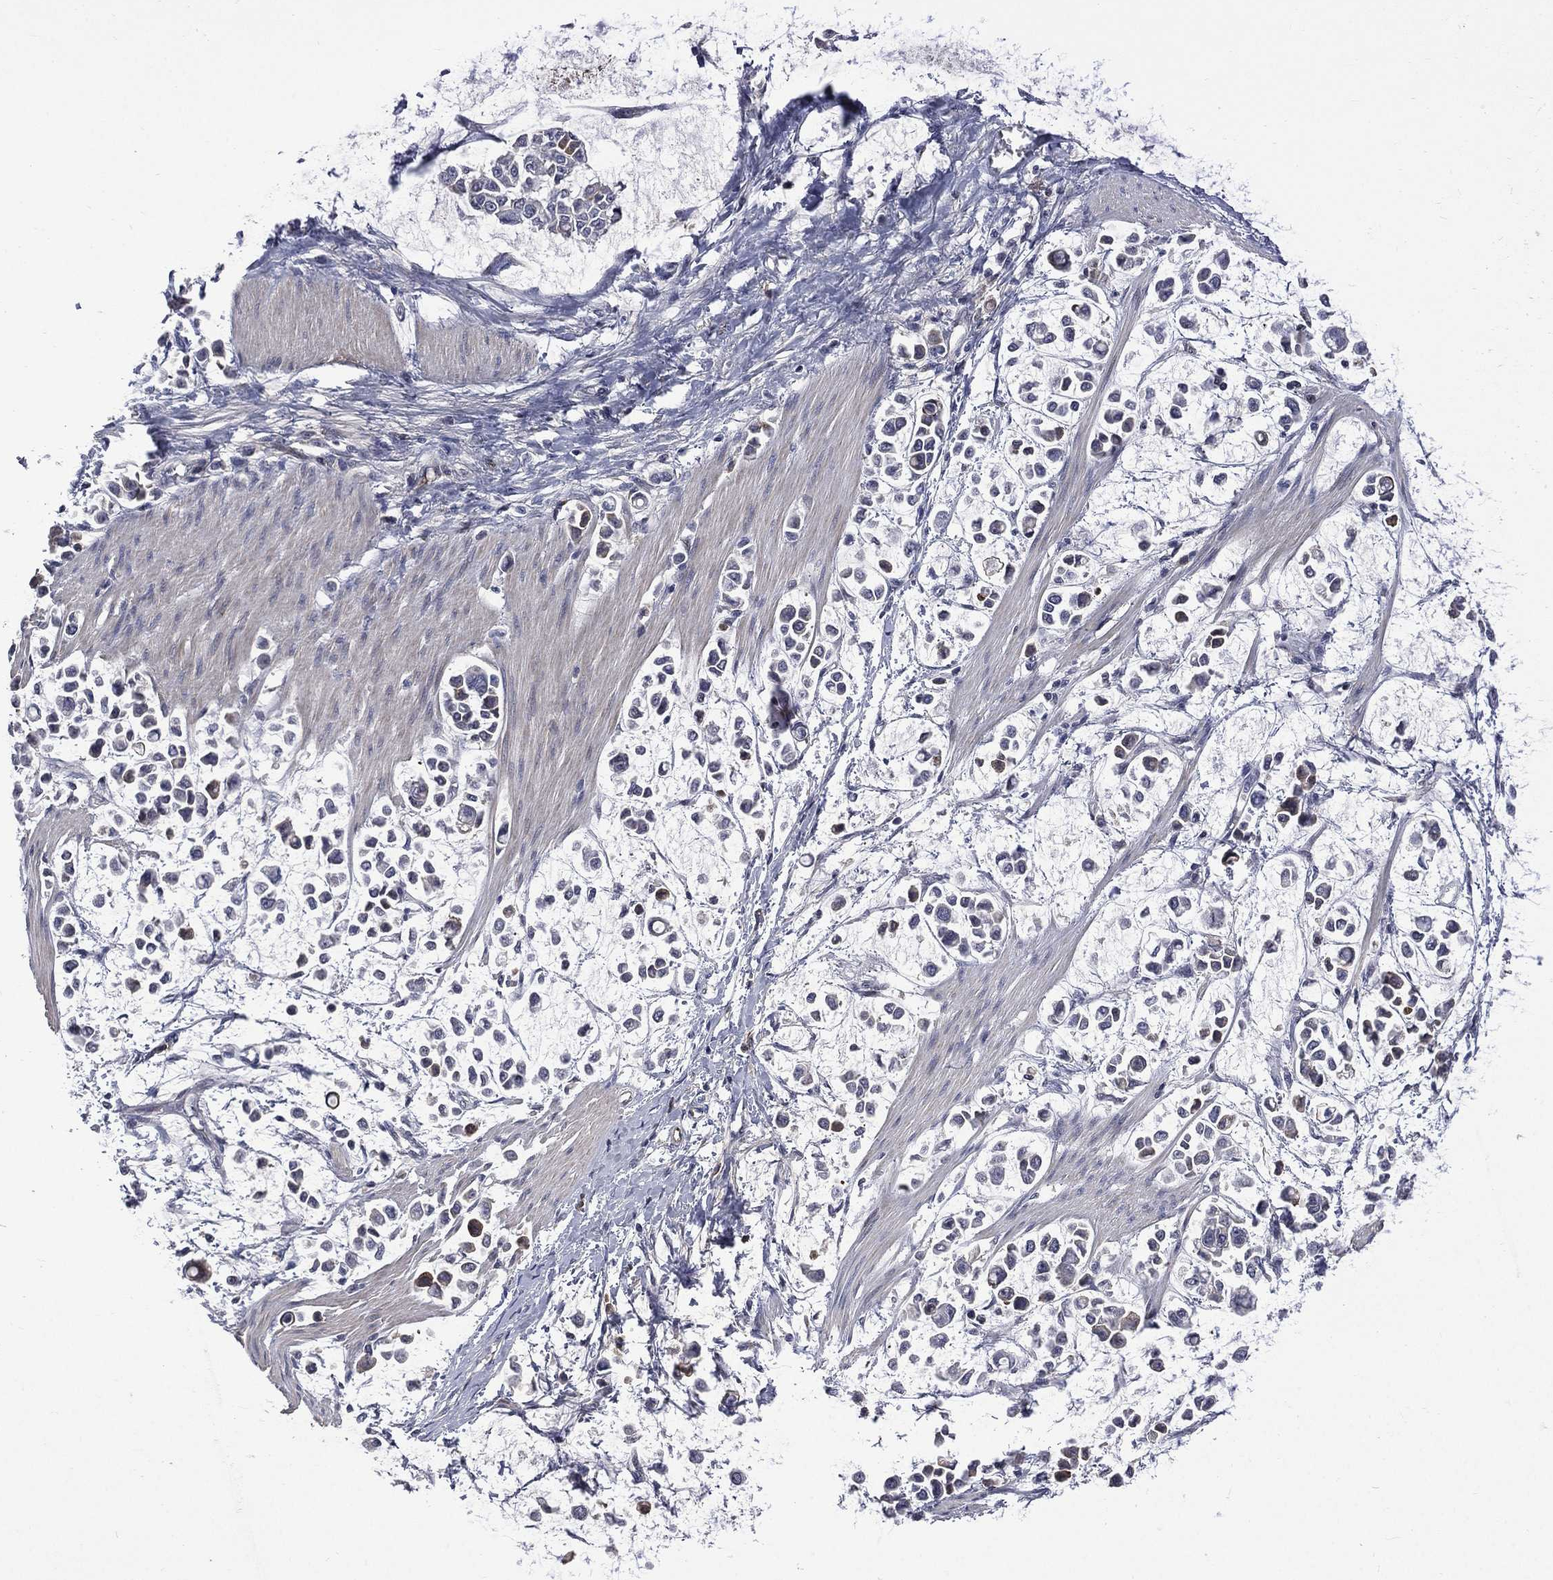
{"staining": {"intensity": "negative", "quantity": "none", "location": "none"}, "tissue": "stomach cancer", "cell_type": "Tumor cells", "image_type": "cancer", "snomed": [{"axis": "morphology", "description": "Adenocarcinoma, NOS"}, {"axis": "topography", "description": "Stomach"}], "caption": "IHC photomicrograph of neoplastic tissue: human stomach cancer (adenocarcinoma) stained with DAB (3,3'-diaminobenzidine) reveals no significant protein positivity in tumor cells.", "gene": "FGG", "patient": {"sex": "male", "age": 82}}